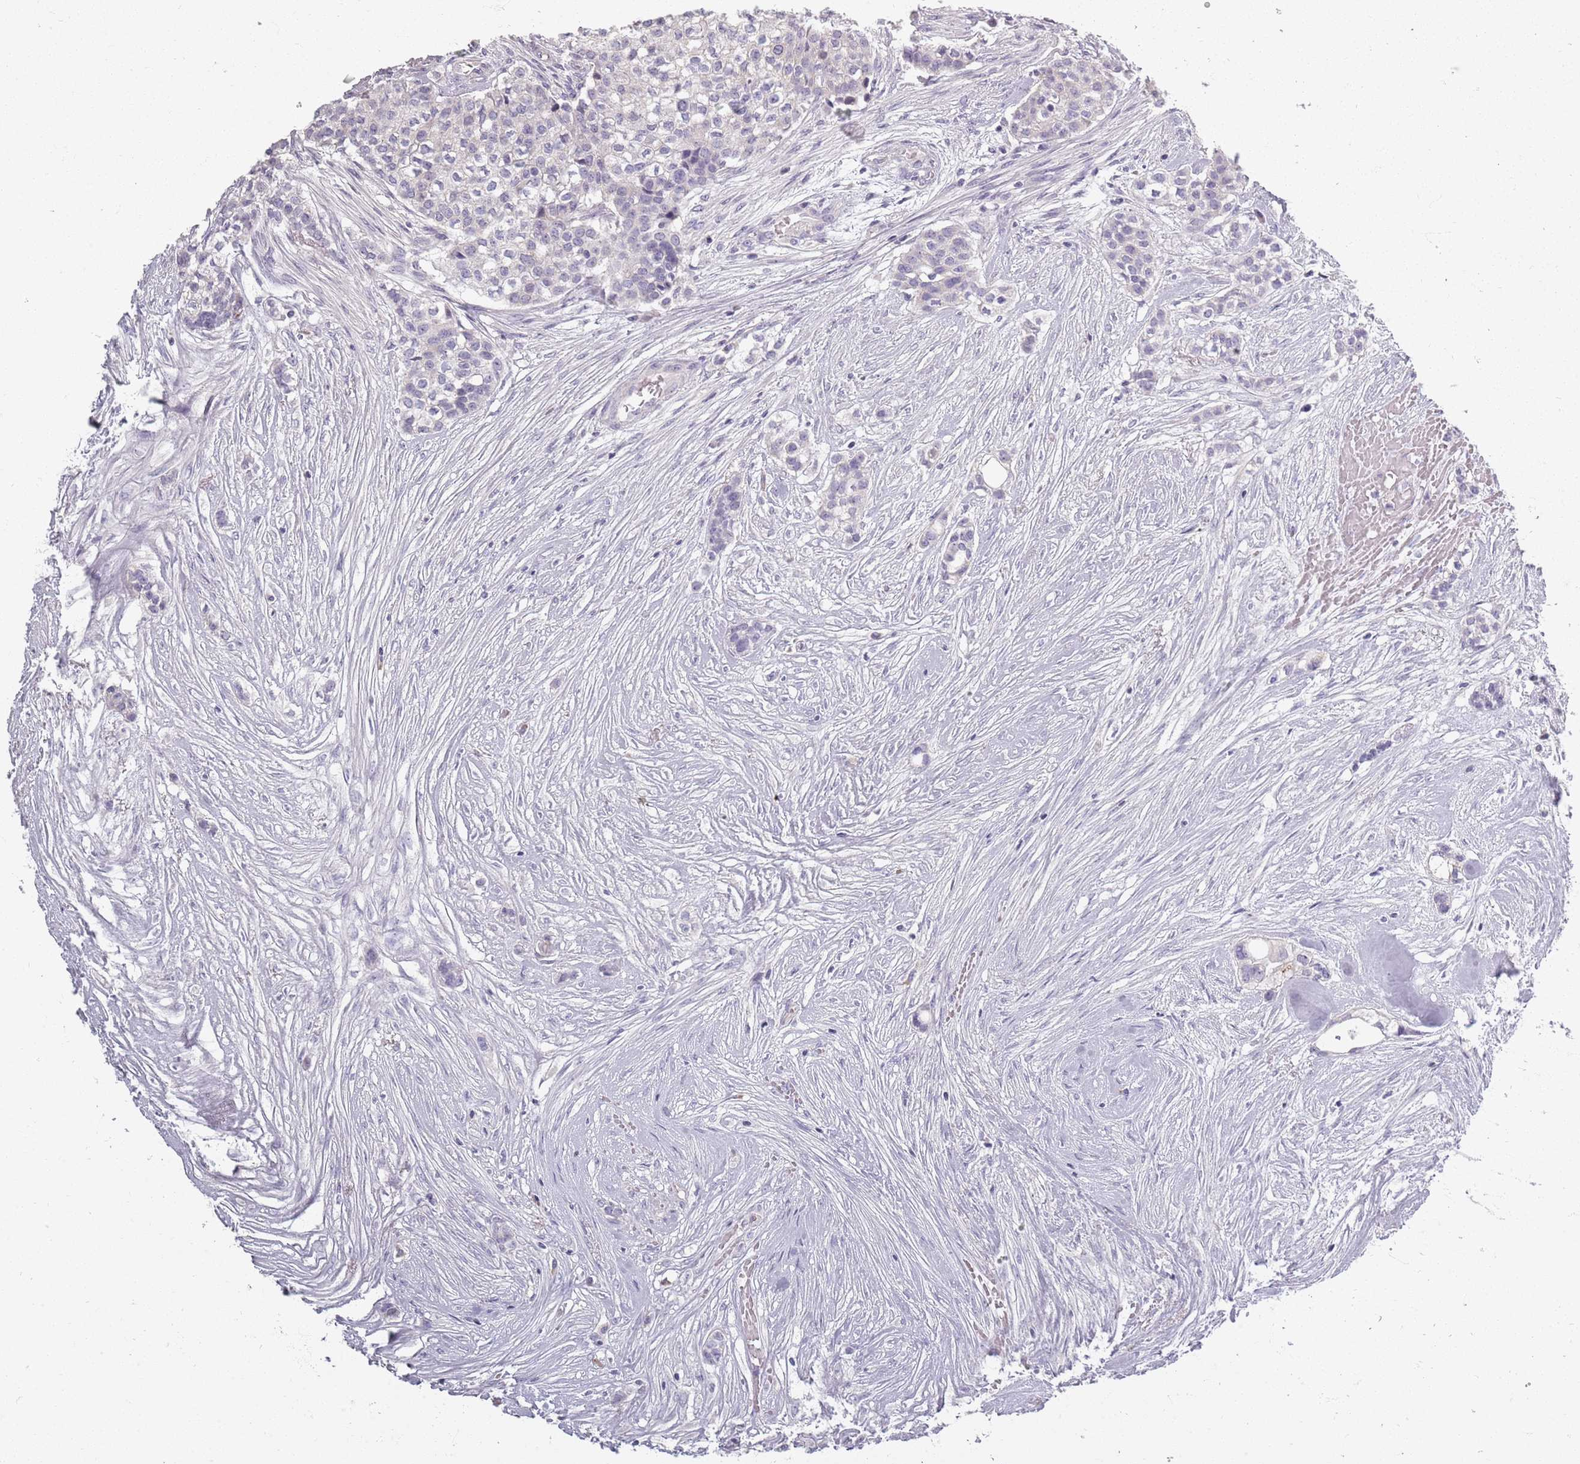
{"staining": {"intensity": "negative", "quantity": "none", "location": "none"}, "tissue": "head and neck cancer", "cell_type": "Tumor cells", "image_type": "cancer", "snomed": [{"axis": "morphology", "description": "Adenocarcinoma, NOS"}, {"axis": "topography", "description": "Head-Neck"}], "caption": "High magnification brightfield microscopy of adenocarcinoma (head and neck) stained with DAB (brown) and counterstained with hematoxylin (blue): tumor cells show no significant expression.", "gene": "SYNGR3", "patient": {"sex": "male", "age": 81}}